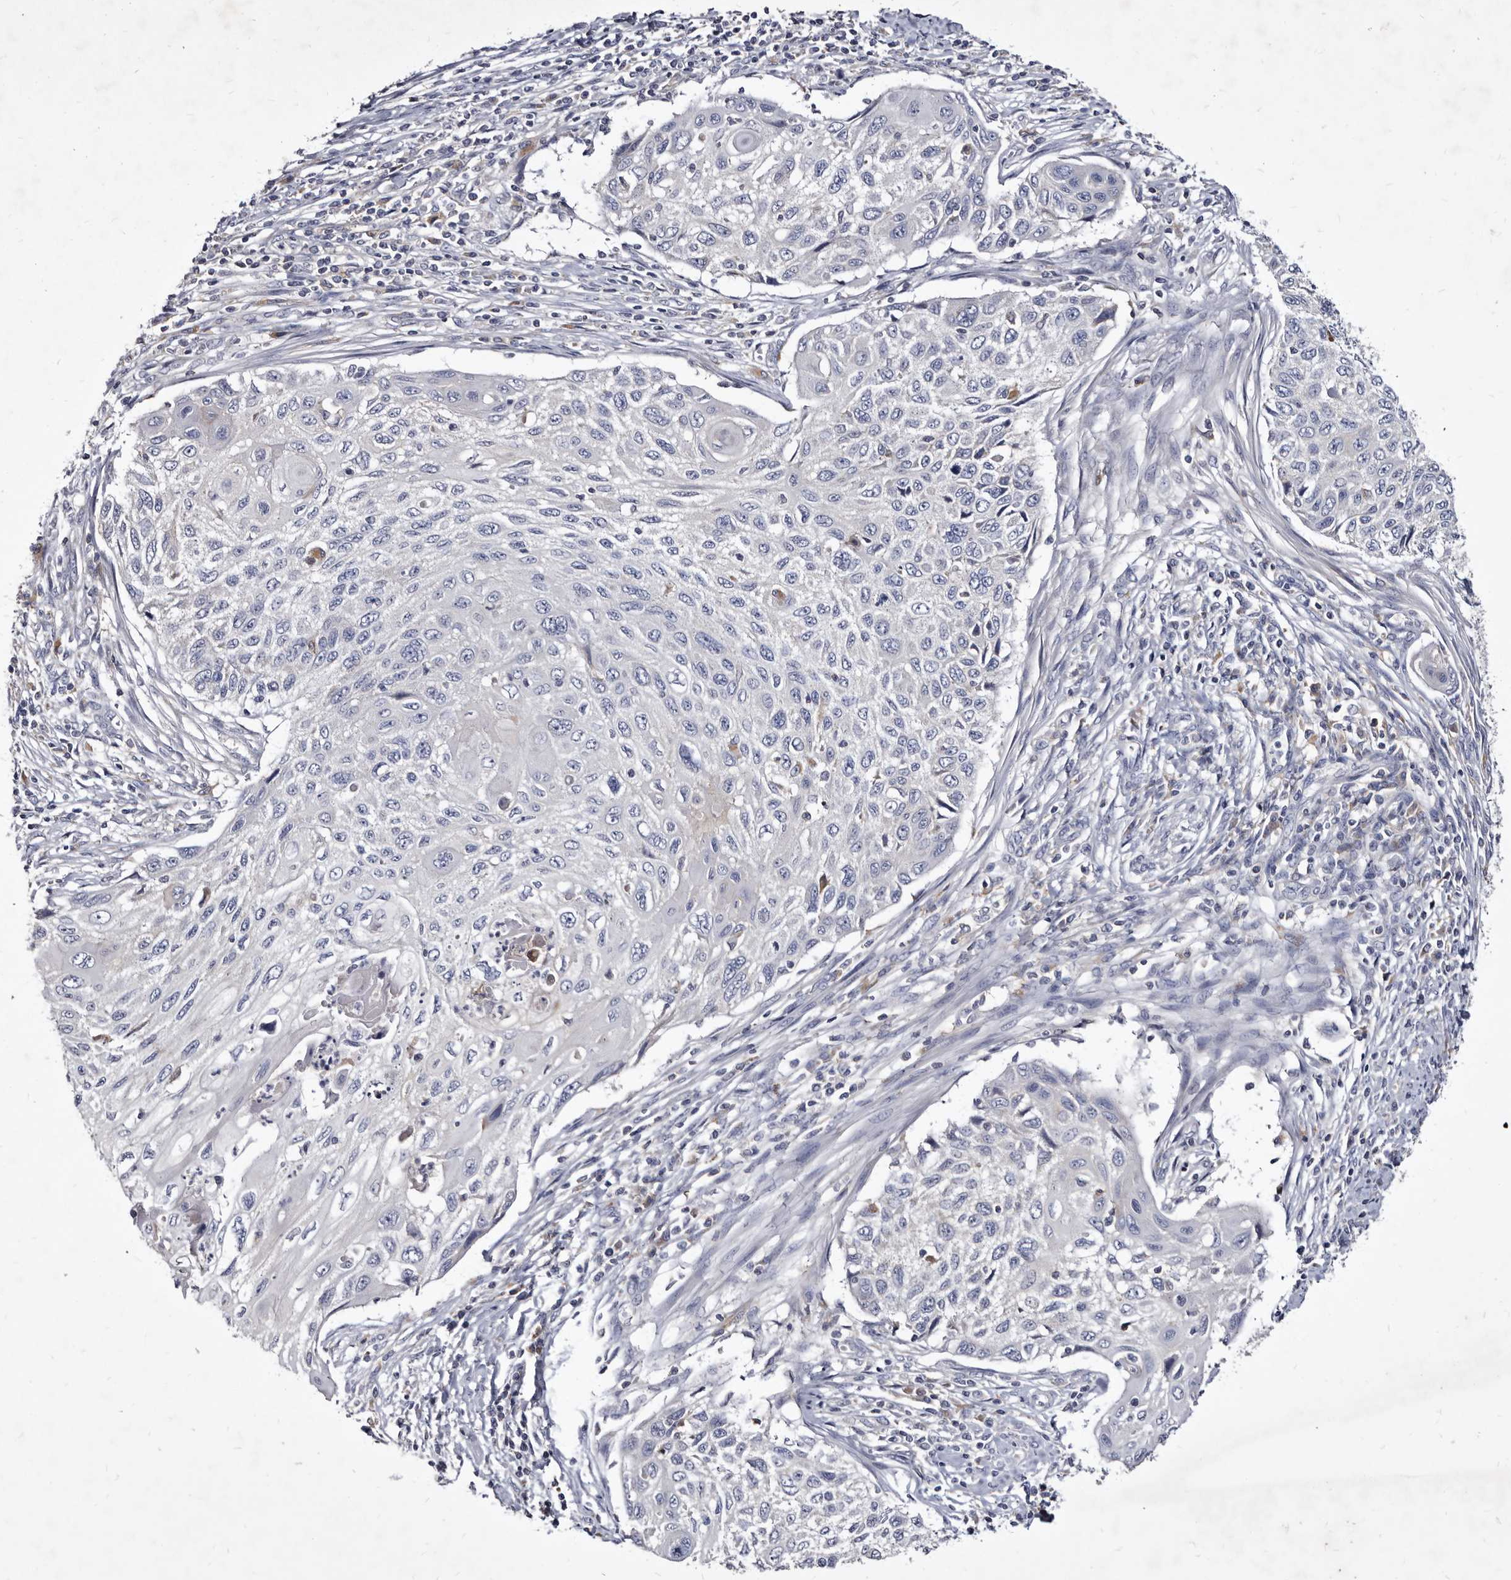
{"staining": {"intensity": "negative", "quantity": "none", "location": "none"}, "tissue": "cervical cancer", "cell_type": "Tumor cells", "image_type": "cancer", "snomed": [{"axis": "morphology", "description": "Squamous cell carcinoma, NOS"}, {"axis": "topography", "description": "Cervix"}], "caption": "IHC of cervical squamous cell carcinoma demonstrates no expression in tumor cells.", "gene": "SLC39A2", "patient": {"sex": "female", "age": 70}}